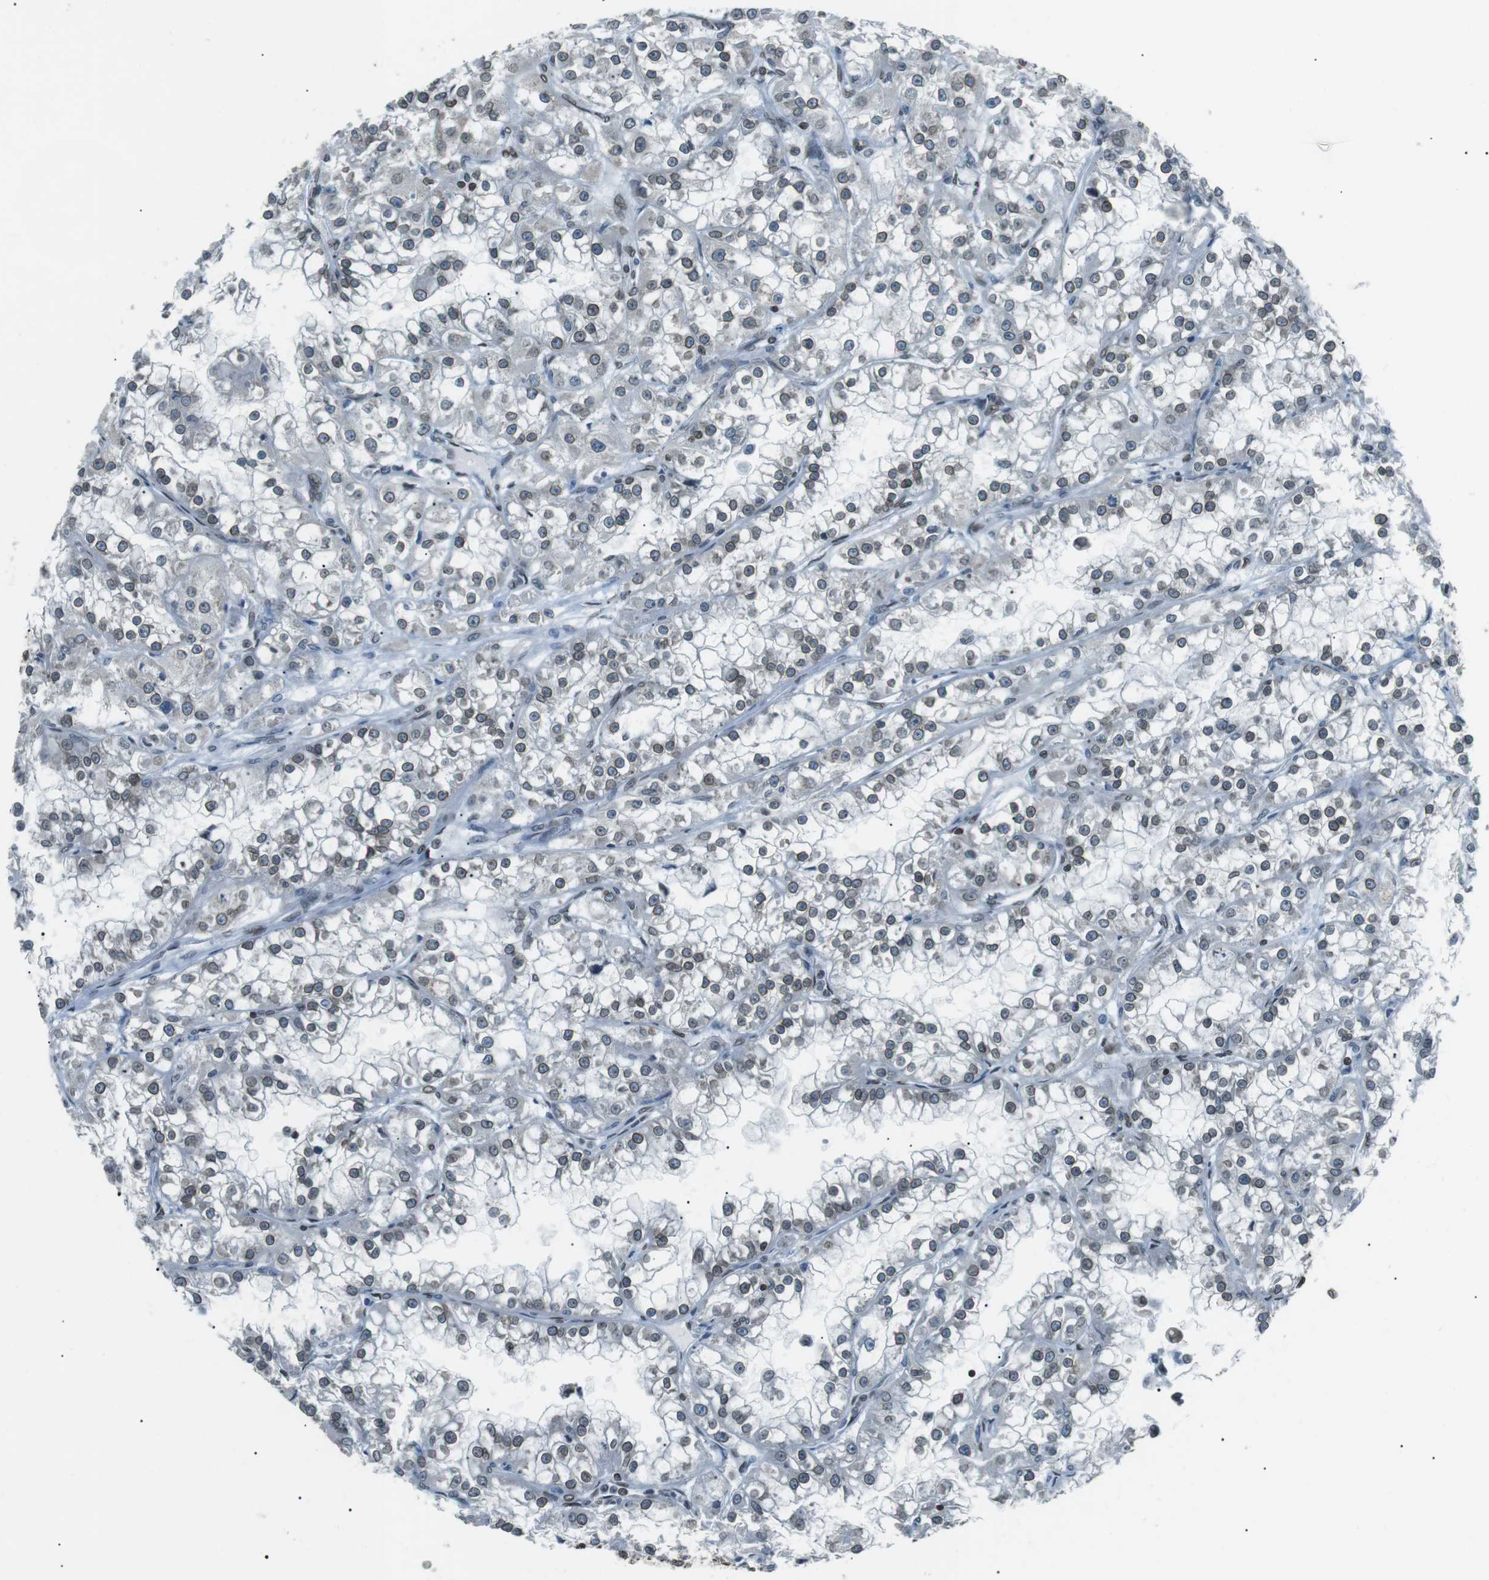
{"staining": {"intensity": "weak", "quantity": ">75%", "location": "cytoplasmic/membranous,nuclear"}, "tissue": "renal cancer", "cell_type": "Tumor cells", "image_type": "cancer", "snomed": [{"axis": "morphology", "description": "Adenocarcinoma, NOS"}, {"axis": "topography", "description": "Kidney"}], "caption": "About >75% of tumor cells in human adenocarcinoma (renal) demonstrate weak cytoplasmic/membranous and nuclear protein expression as visualized by brown immunohistochemical staining.", "gene": "TMX4", "patient": {"sex": "female", "age": 52}}